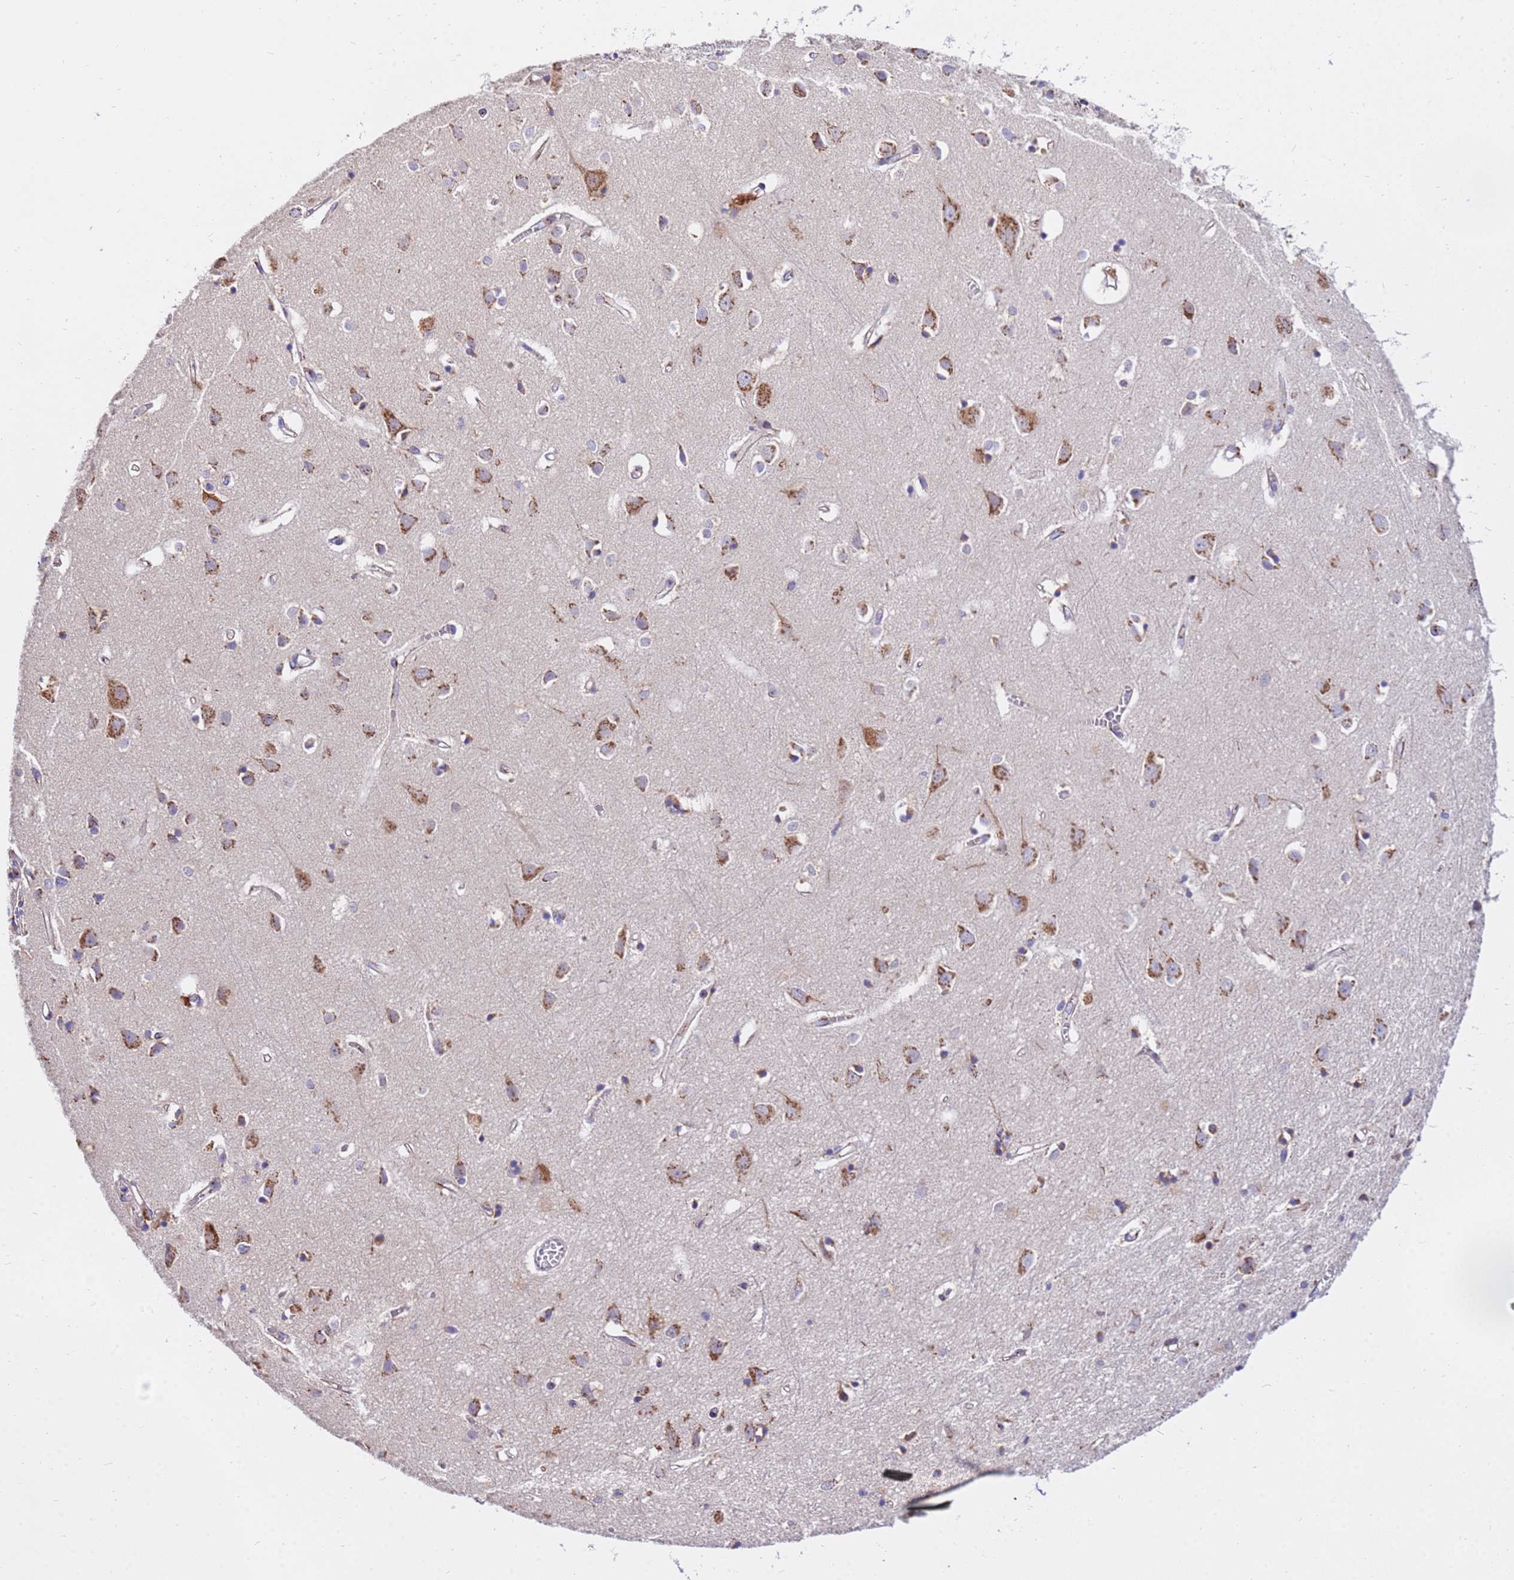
{"staining": {"intensity": "weak", "quantity": "25%-75%", "location": "cytoplasmic/membranous"}, "tissue": "cerebral cortex", "cell_type": "Endothelial cells", "image_type": "normal", "snomed": [{"axis": "morphology", "description": "Normal tissue, NOS"}, {"axis": "topography", "description": "Cerebral cortex"}], "caption": "Immunohistochemical staining of unremarkable cerebral cortex demonstrates 25%-75% levels of weak cytoplasmic/membranous protein positivity in about 25%-75% of endothelial cells. Nuclei are stained in blue.", "gene": "HPS3", "patient": {"sex": "female", "age": 64}}